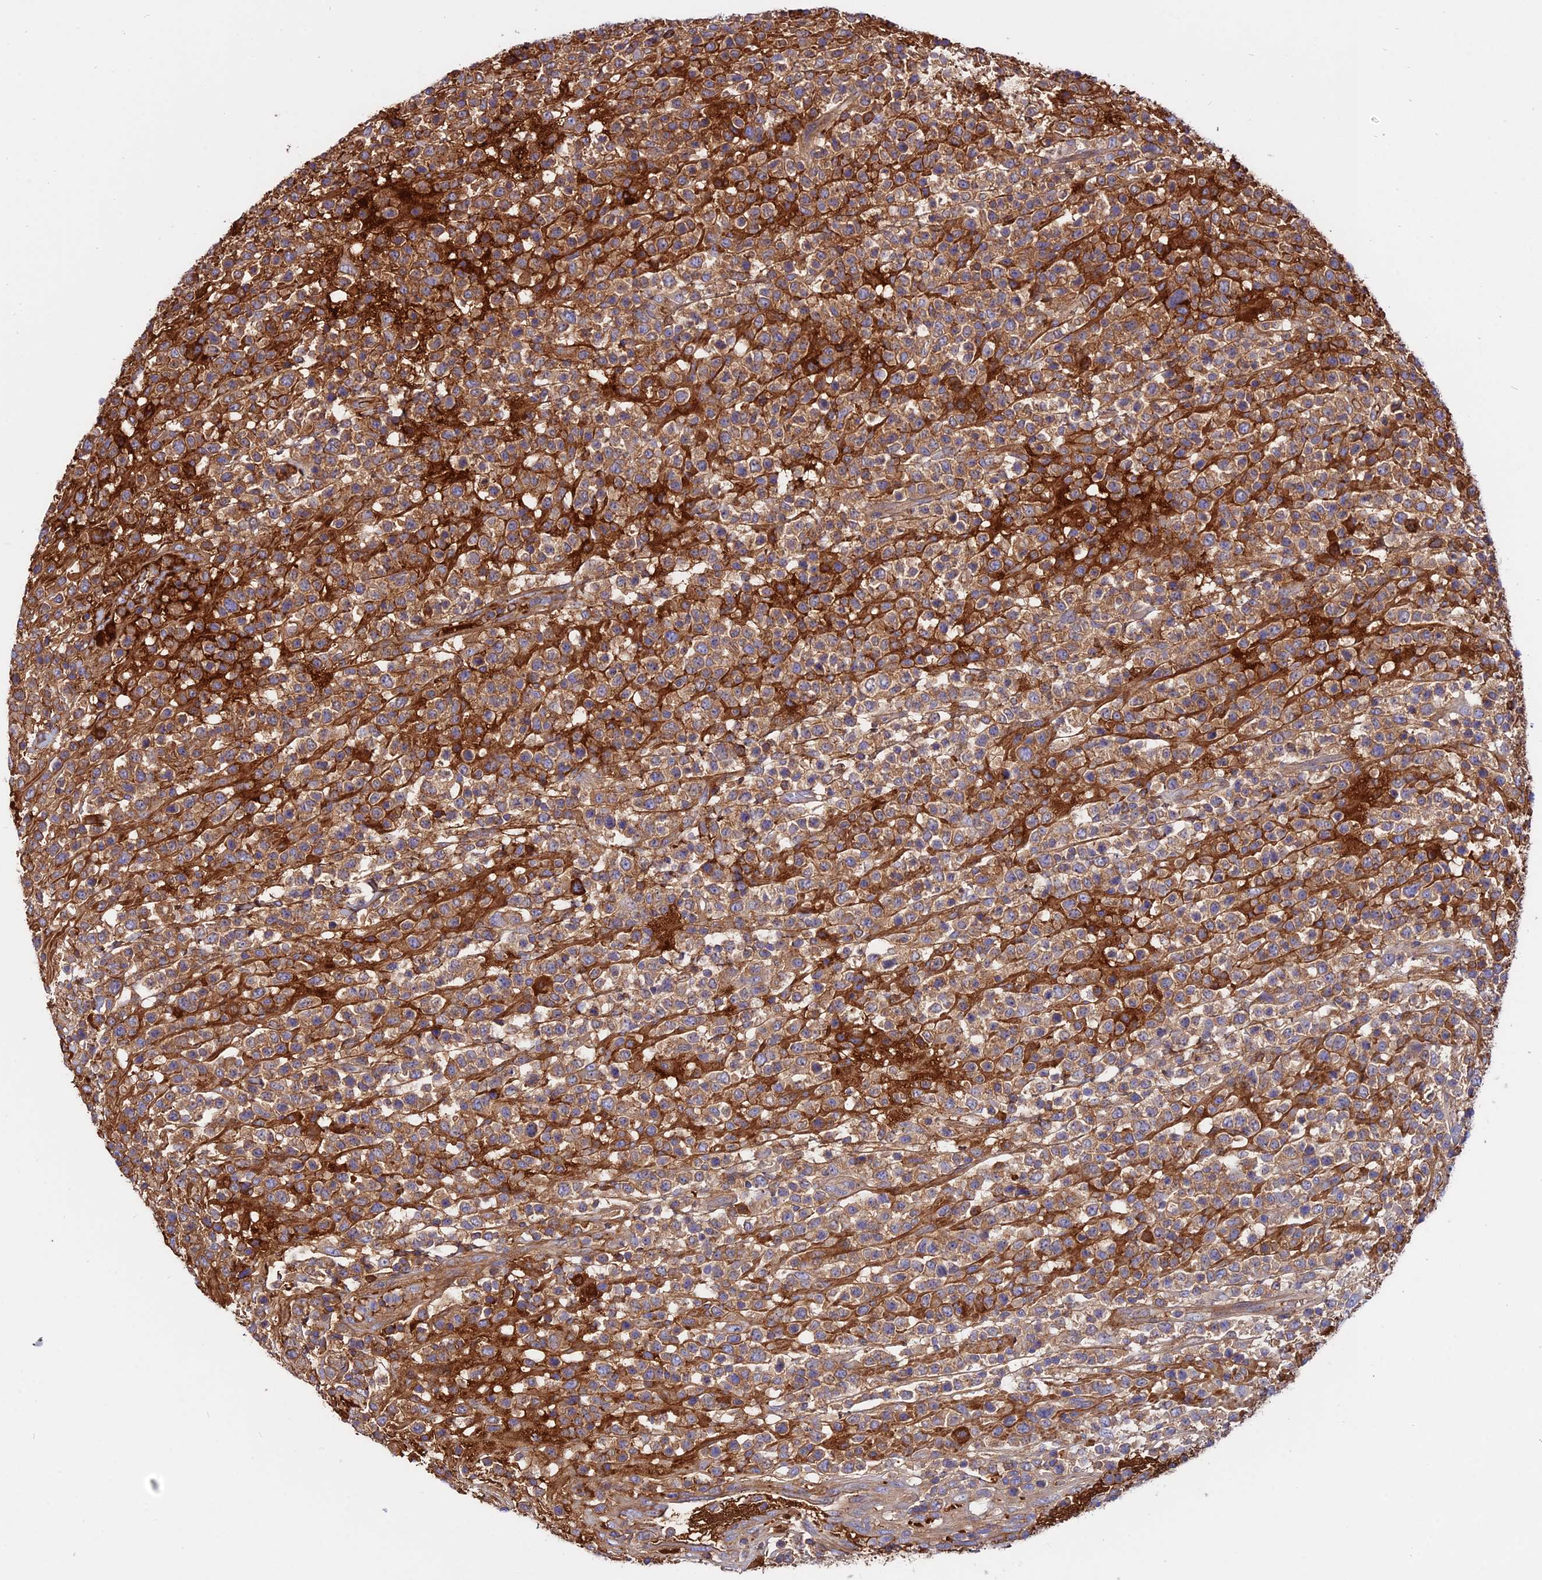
{"staining": {"intensity": "moderate", "quantity": ">75%", "location": "cytoplasmic/membranous"}, "tissue": "lymphoma", "cell_type": "Tumor cells", "image_type": "cancer", "snomed": [{"axis": "morphology", "description": "Malignant lymphoma, non-Hodgkin's type, High grade"}, {"axis": "topography", "description": "Colon"}], "caption": "This is a histology image of immunohistochemistry staining of lymphoma, which shows moderate staining in the cytoplasmic/membranous of tumor cells.", "gene": "PYM1", "patient": {"sex": "female", "age": 53}}